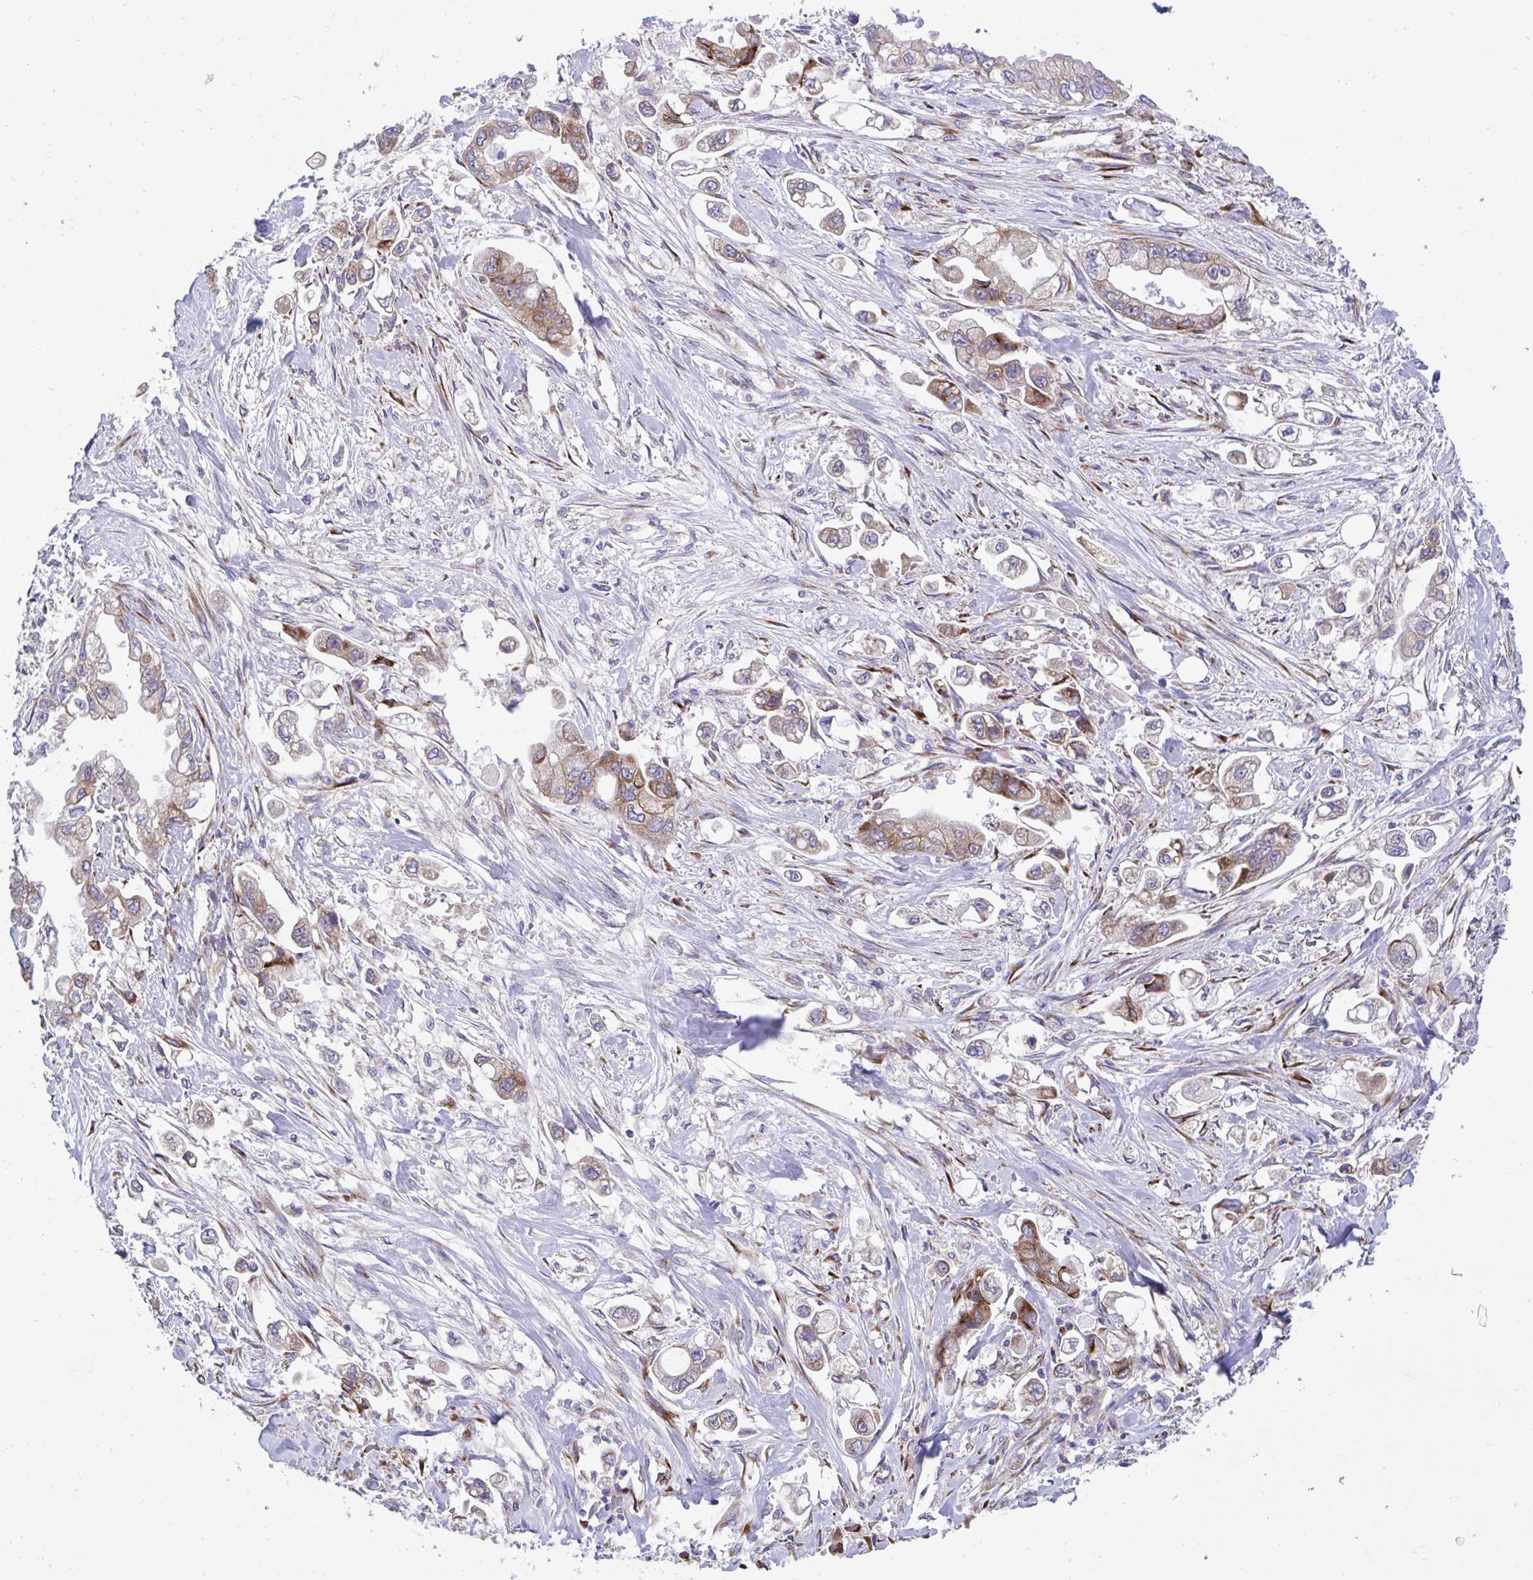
{"staining": {"intensity": "moderate", "quantity": ">75%", "location": "cytoplasmic/membranous"}, "tissue": "stomach cancer", "cell_type": "Tumor cells", "image_type": "cancer", "snomed": [{"axis": "morphology", "description": "Adenocarcinoma, NOS"}, {"axis": "topography", "description": "Stomach"}], "caption": "The immunohistochemical stain shows moderate cytoplasmic/membranous staining in tumor cells of stomach cancer (adenocarcinoma) tissue. (brown staining indicates protein expression, while blue staining denotes nuclei).", "gene": "RPS15", "patient": {"sex": "male", "age": 62}}